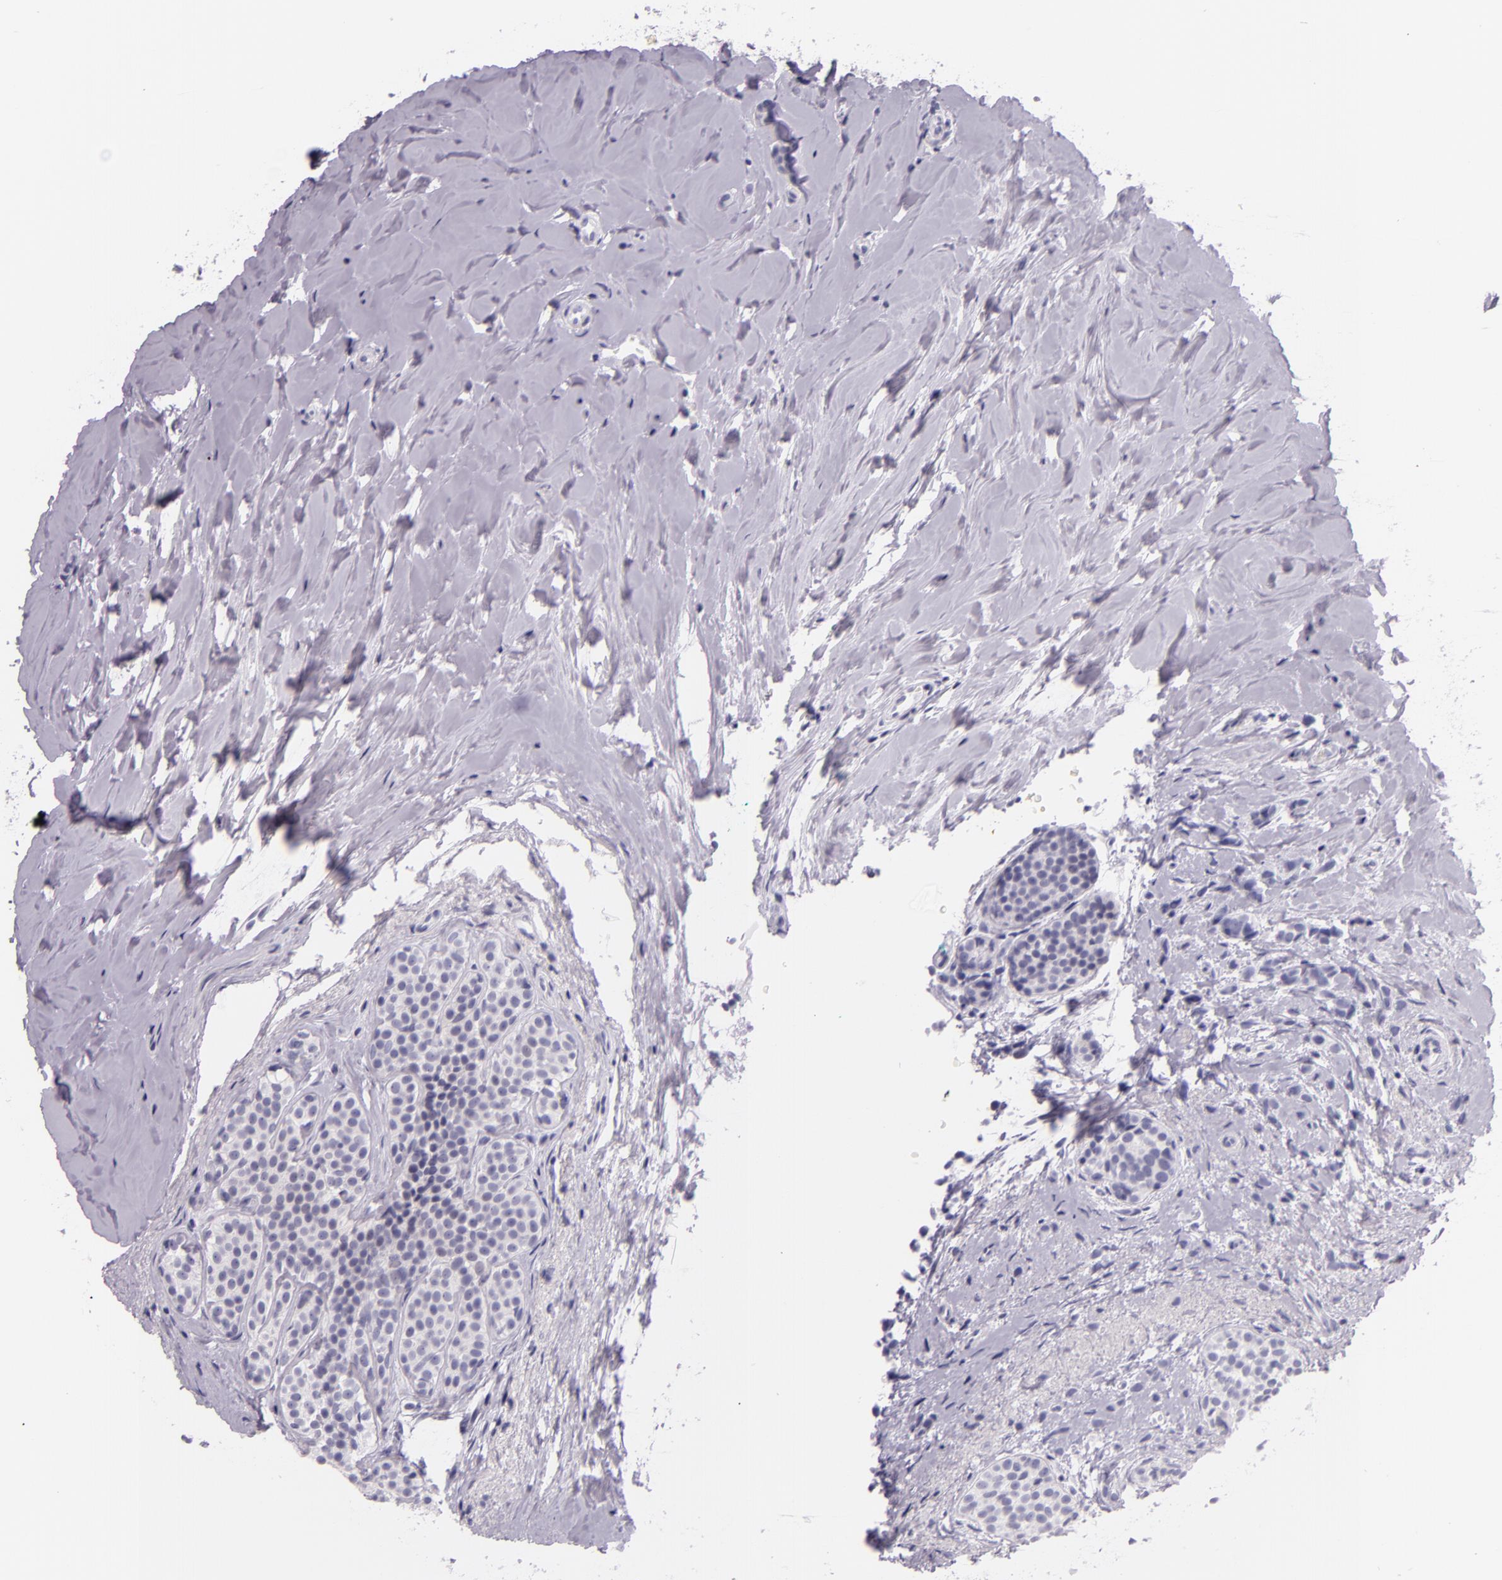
{"staining": {"intensity": "negative", "quantity": "none", "location": "none"}, "tissue": "breast cancer", "cell_type": "Tumor cells", "image_type": "cancer", "snomed": [{"axis": "morphology", "description": "Lobular carcinoma"}, {"axis": "topography", "description": "Breast"}], "caption": "Tumor cells show no significant protein positivity in breast cancer.", "gene": "HSP90AA1", "patient": {"sex": "female", "age": 64}}